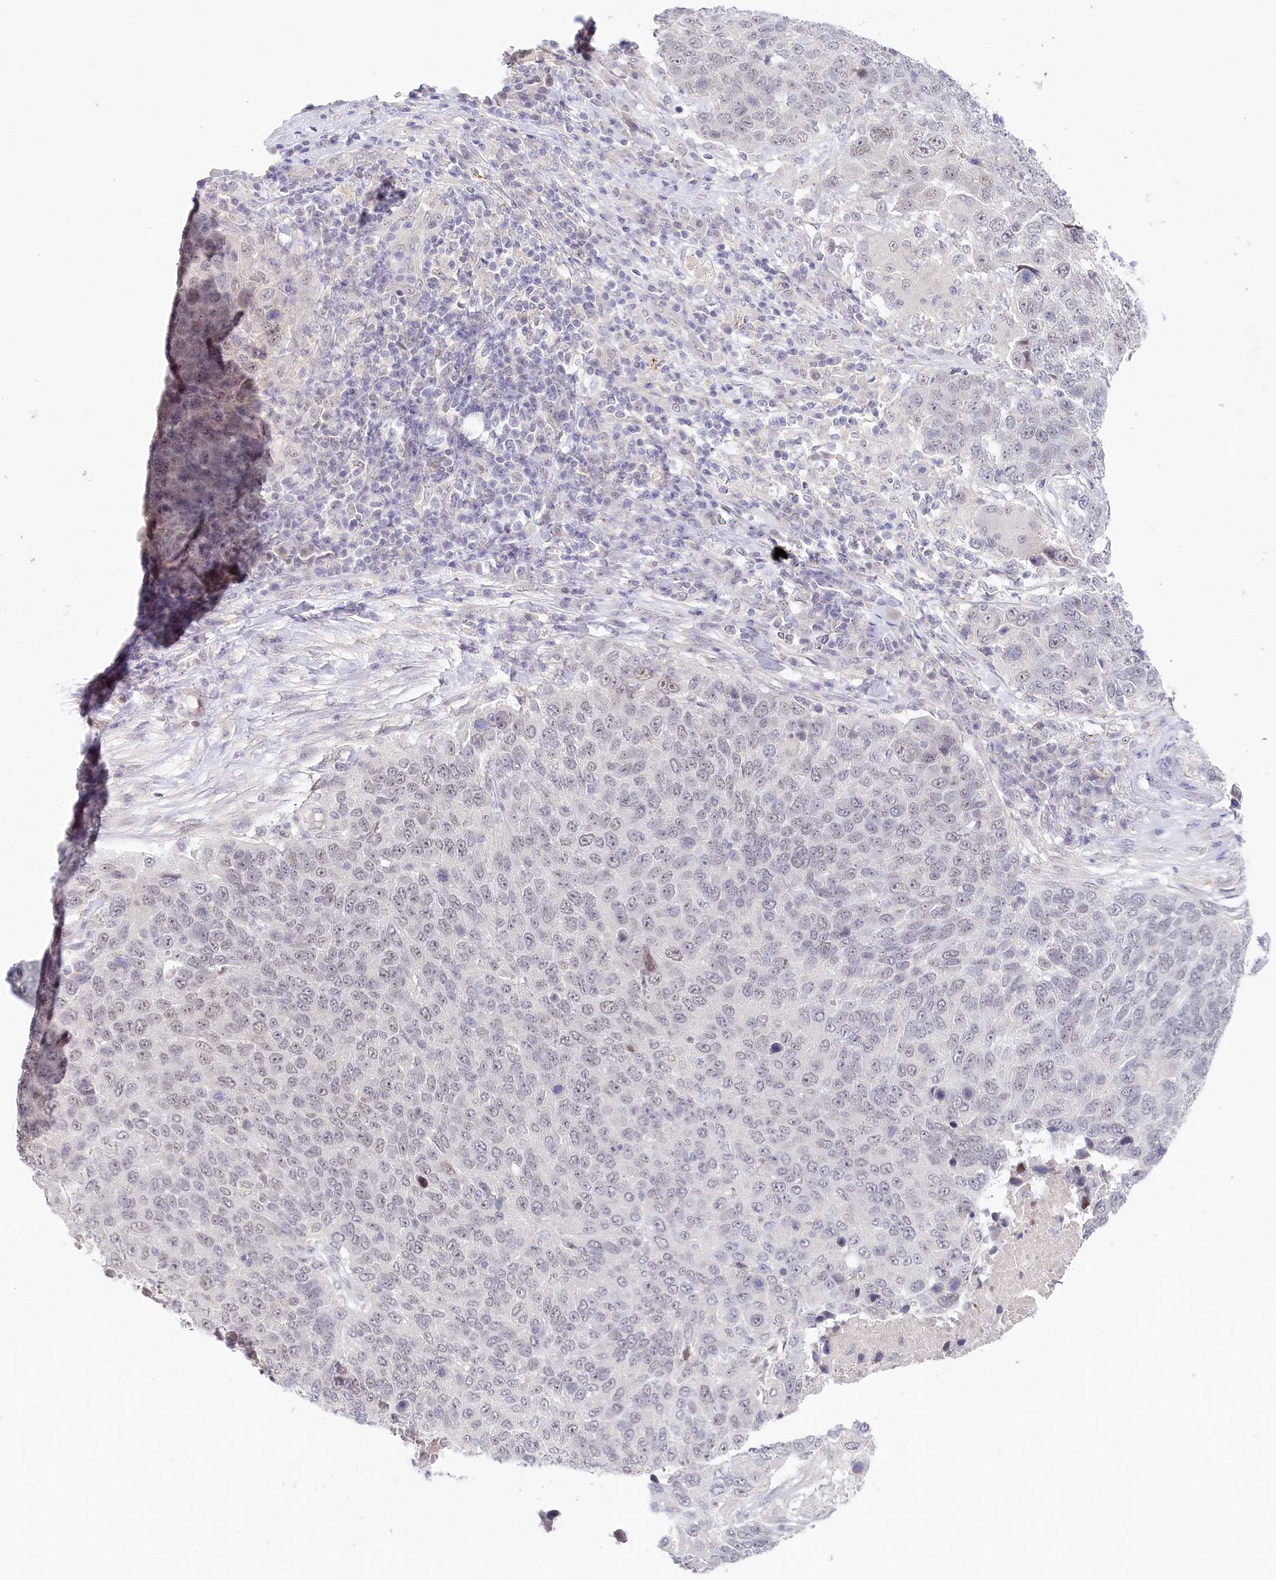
{"staining": {"intensity": "negative", "quantity": "none", "location": "none"}, "tissue": "lung cancer", "cell_type": "Tumor cells", "image_type": "cancer", "snomed": [{"axis": "morphology", "description": "Normal tissue, NOS"}, {"axis": "morphology", "description": "Squamous cell carcinoma, NOS"}, {"axis": "topography", "description": "Lymph node"}, {"axis": "topography", "description": "Lung"}], "caption": "Immunohistochemistry (IHC) of human squamous cell carcinoma (lung) displays no expression in tumor cells. (Stains: DAB (3,3'-diaminobenzidine) immunohistochemistry with hematoxylin counter stain, Microscopy: brightfield microscopy at high magnification).", "gene": "AMTN", "patient": {"sex": "male", "age": 66}}